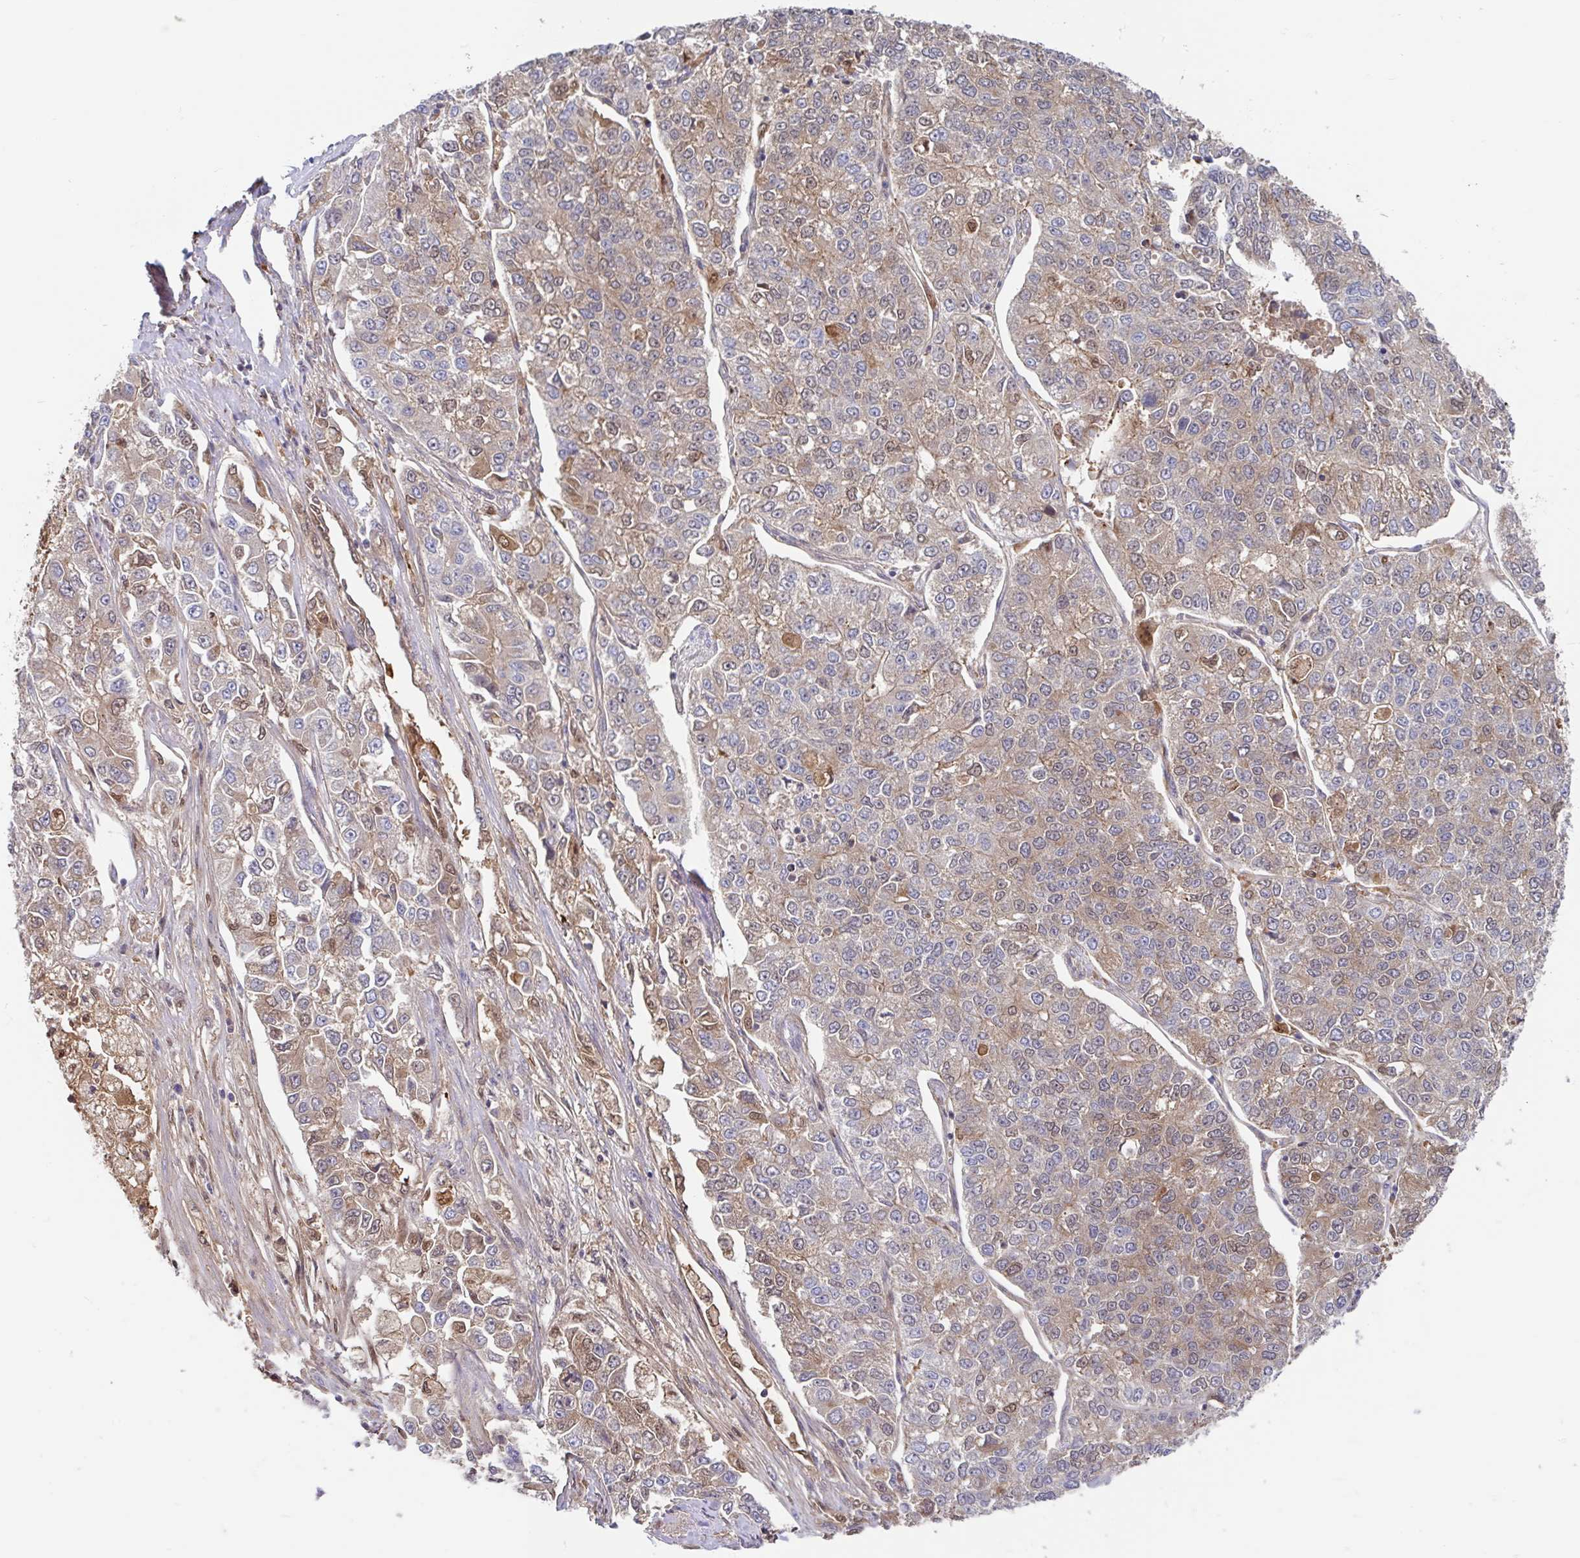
{"staining": {"intensity": "weak", "quantity": "25%-75%", "location": "cytoplasmic/membranous,nuclear"}, "tissue": "lung cancer", "cell_type": "Tumor cells", "image_type": "cancer", "snomed": [{"axis": "morphology", "description": "Adenocarcinoma, NOS"}, {"axis": "topography", "description": "Lung"}], "caption": "An image of lung cancer (adenocarcinoma) stained for a protein demonstrates weak cytoplasmic/membranous and nuclear brown staining in tumor cells. Using DAB (brown) and hematoxylin (blue) stains, captured at high magnification using brightfield microscopy.", "gene": "BLVRA", "patient": {"sex": "male", "age": 49}}